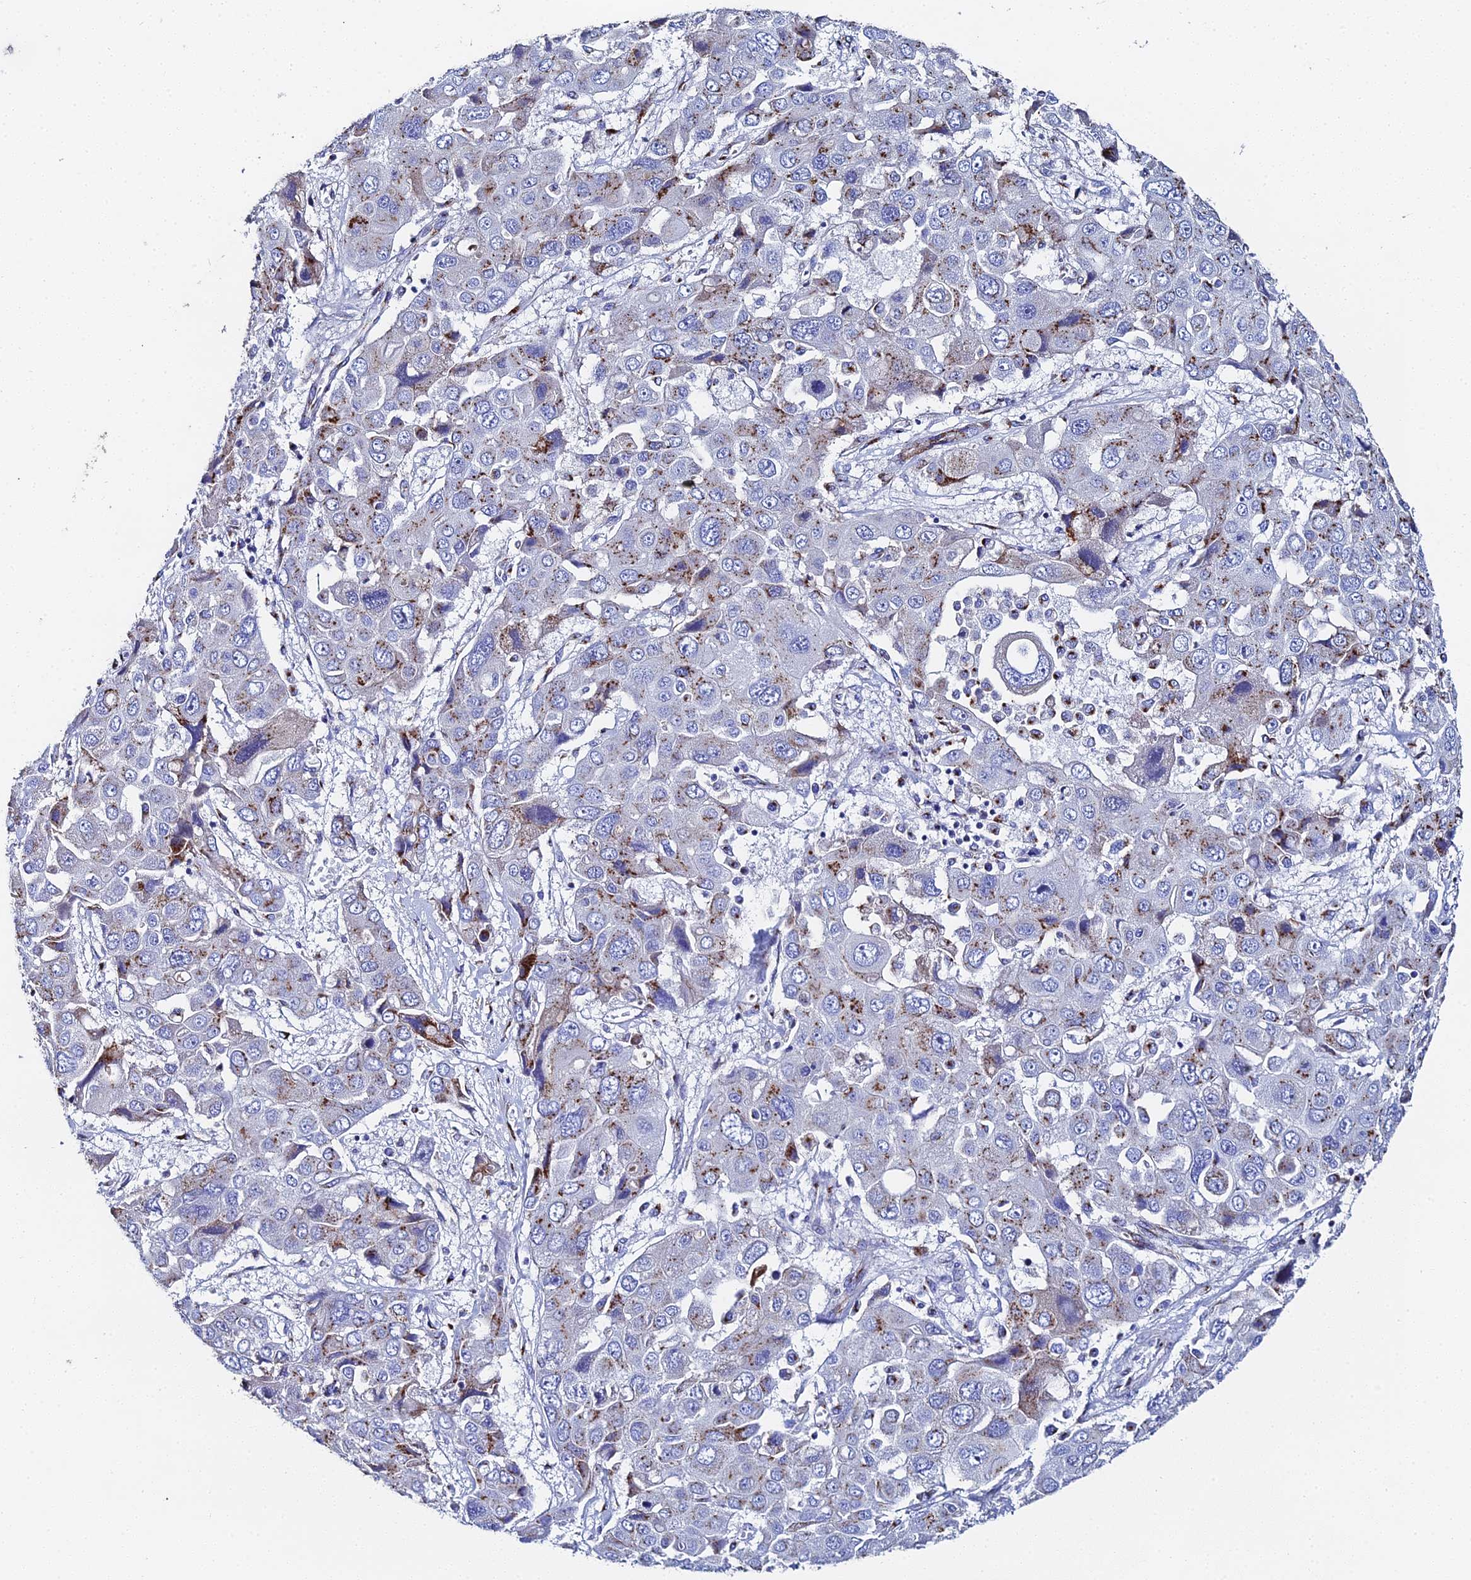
{"staining": {"intensity": "moderate", "quantity": "25%-75%", "location": "cytoplasmic/membranous"}, "tissue": "liver cancer", "cell_type": "Tumor cells", "image_type": "cancer", "snomed": [{"axis": "morphology", "description": "Cholangiocarcinoma"}, {"axis": "topography", "description": "Liver"}], "caption": "Immunohistochemistry photomicrograph of liver cholangiocarcinoma stained for a protein (brown), which demonstrates medium levels of moderate cytoplasmic/membranous staining in approximately 25%-75% of tumor cells.", "gene": "ENSG00000268674", "patient": {"sex": "male", "age": 67}}